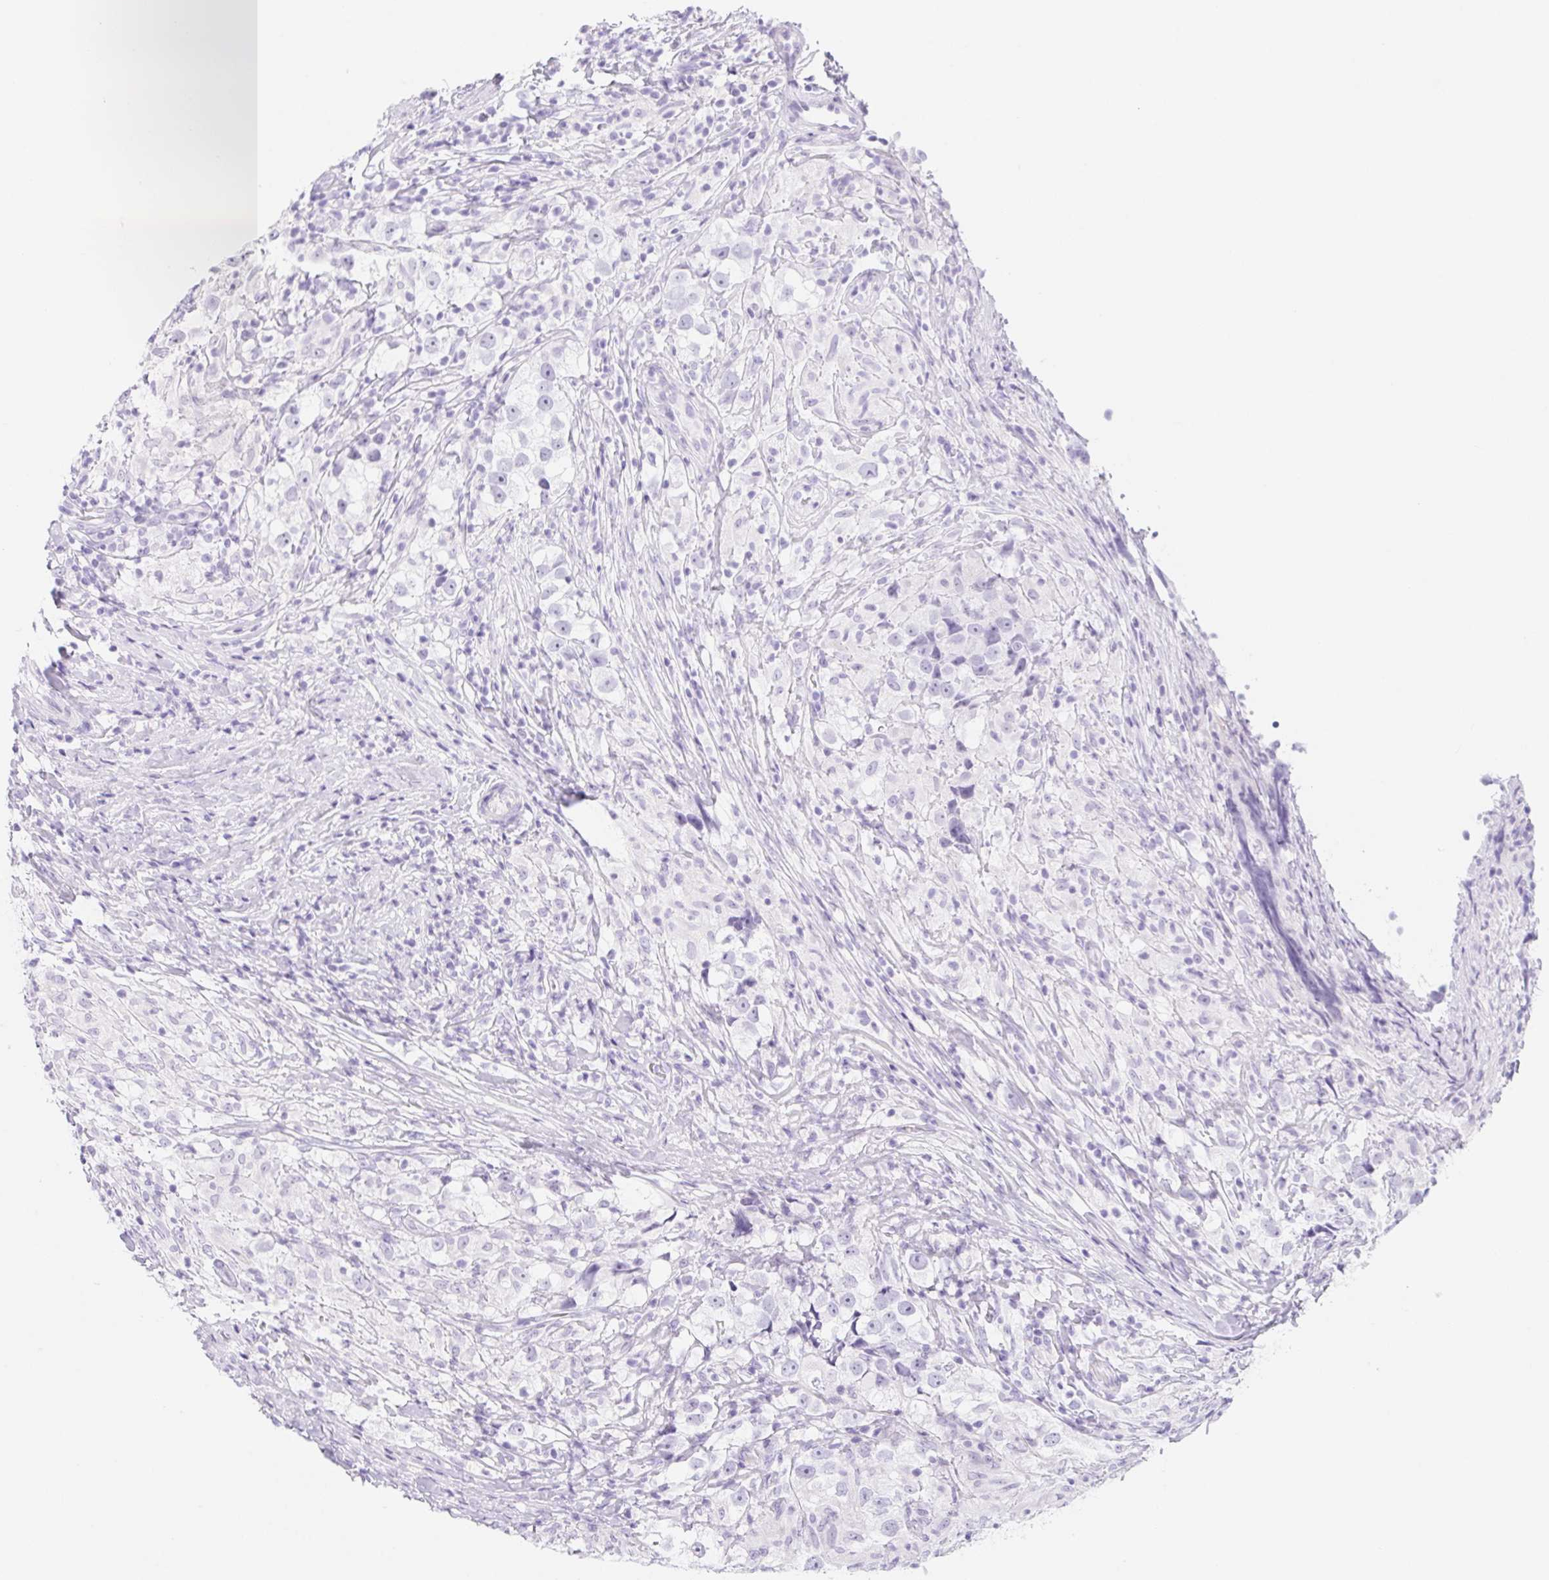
{"staining": {"intensity": "negative", "quantity": "none", "location": "none"}, "tissue": "testis cancer", "cell_type": "Tumor cells", "image_type": "cancer", "snomed": [{"axis": "morphology", "description": "Seminoma, NOS"}, {"axis": "topography", "description": "Testis"}], "caption": "The immunohistochemistry image has no significant expression in tumor cells of testis seminoma tissue.", "gene": "CYP21A2", "patient": {"sex": "male", "age": 46}}